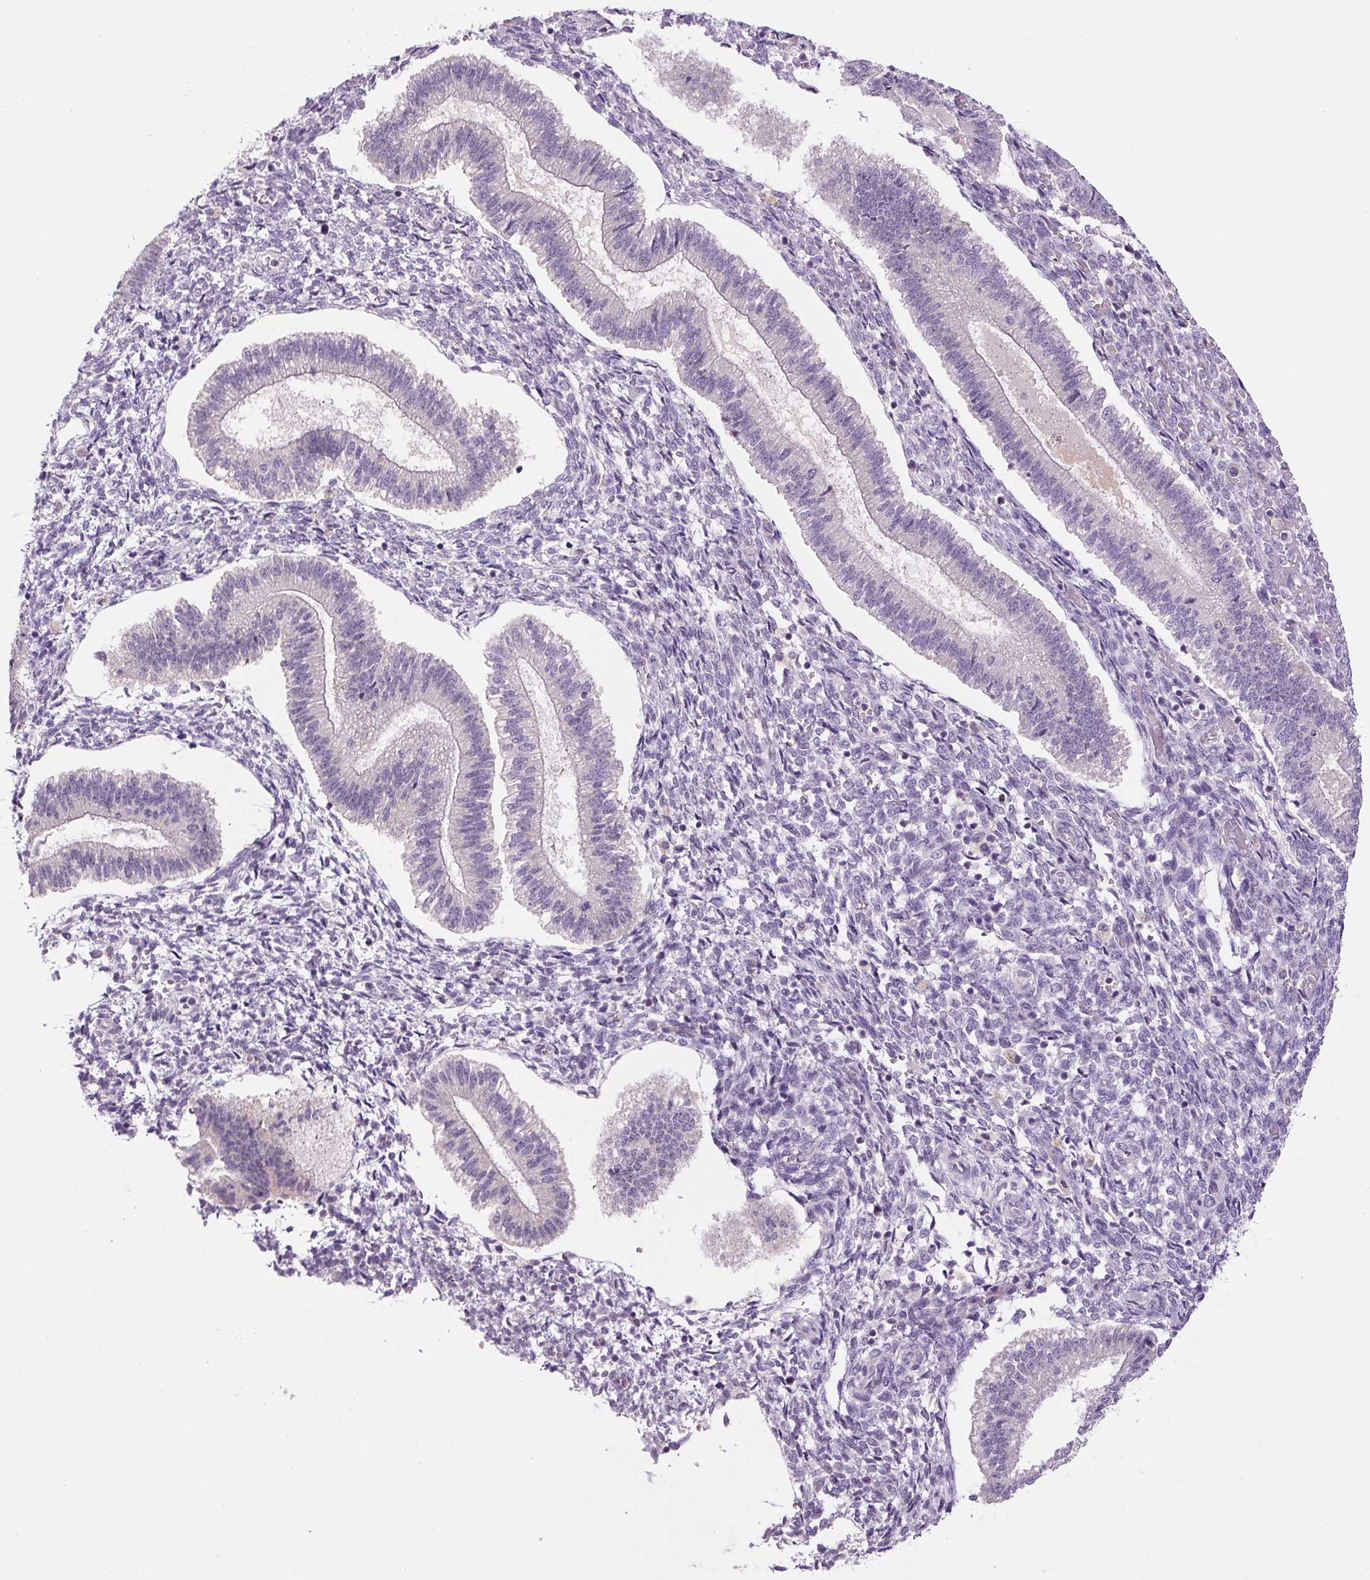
{"staining": {"intensity": "negative", "quantity": "none", "location": "none"}, "tissue": "endometrium", "cell_type": "Cells in endometrial stroma", "image_type": "normal", "snomed": [{"axis": "morphology", "description": "Normal tissue, NOS"}, {"axis": "topography", "description": "Endometrium"}], "caption": "Immunohistochemical staining of unremarkable endometrium shows no significant positivity in cells in endometrial stroma. The staining was performed using DAB to visualize the protein expression in brown, while the nuclei were stained in blue with hematoxylin (Magnification: 20x).", "gene": "FABP7", "patient": {"sex": "female", "age": 25}}